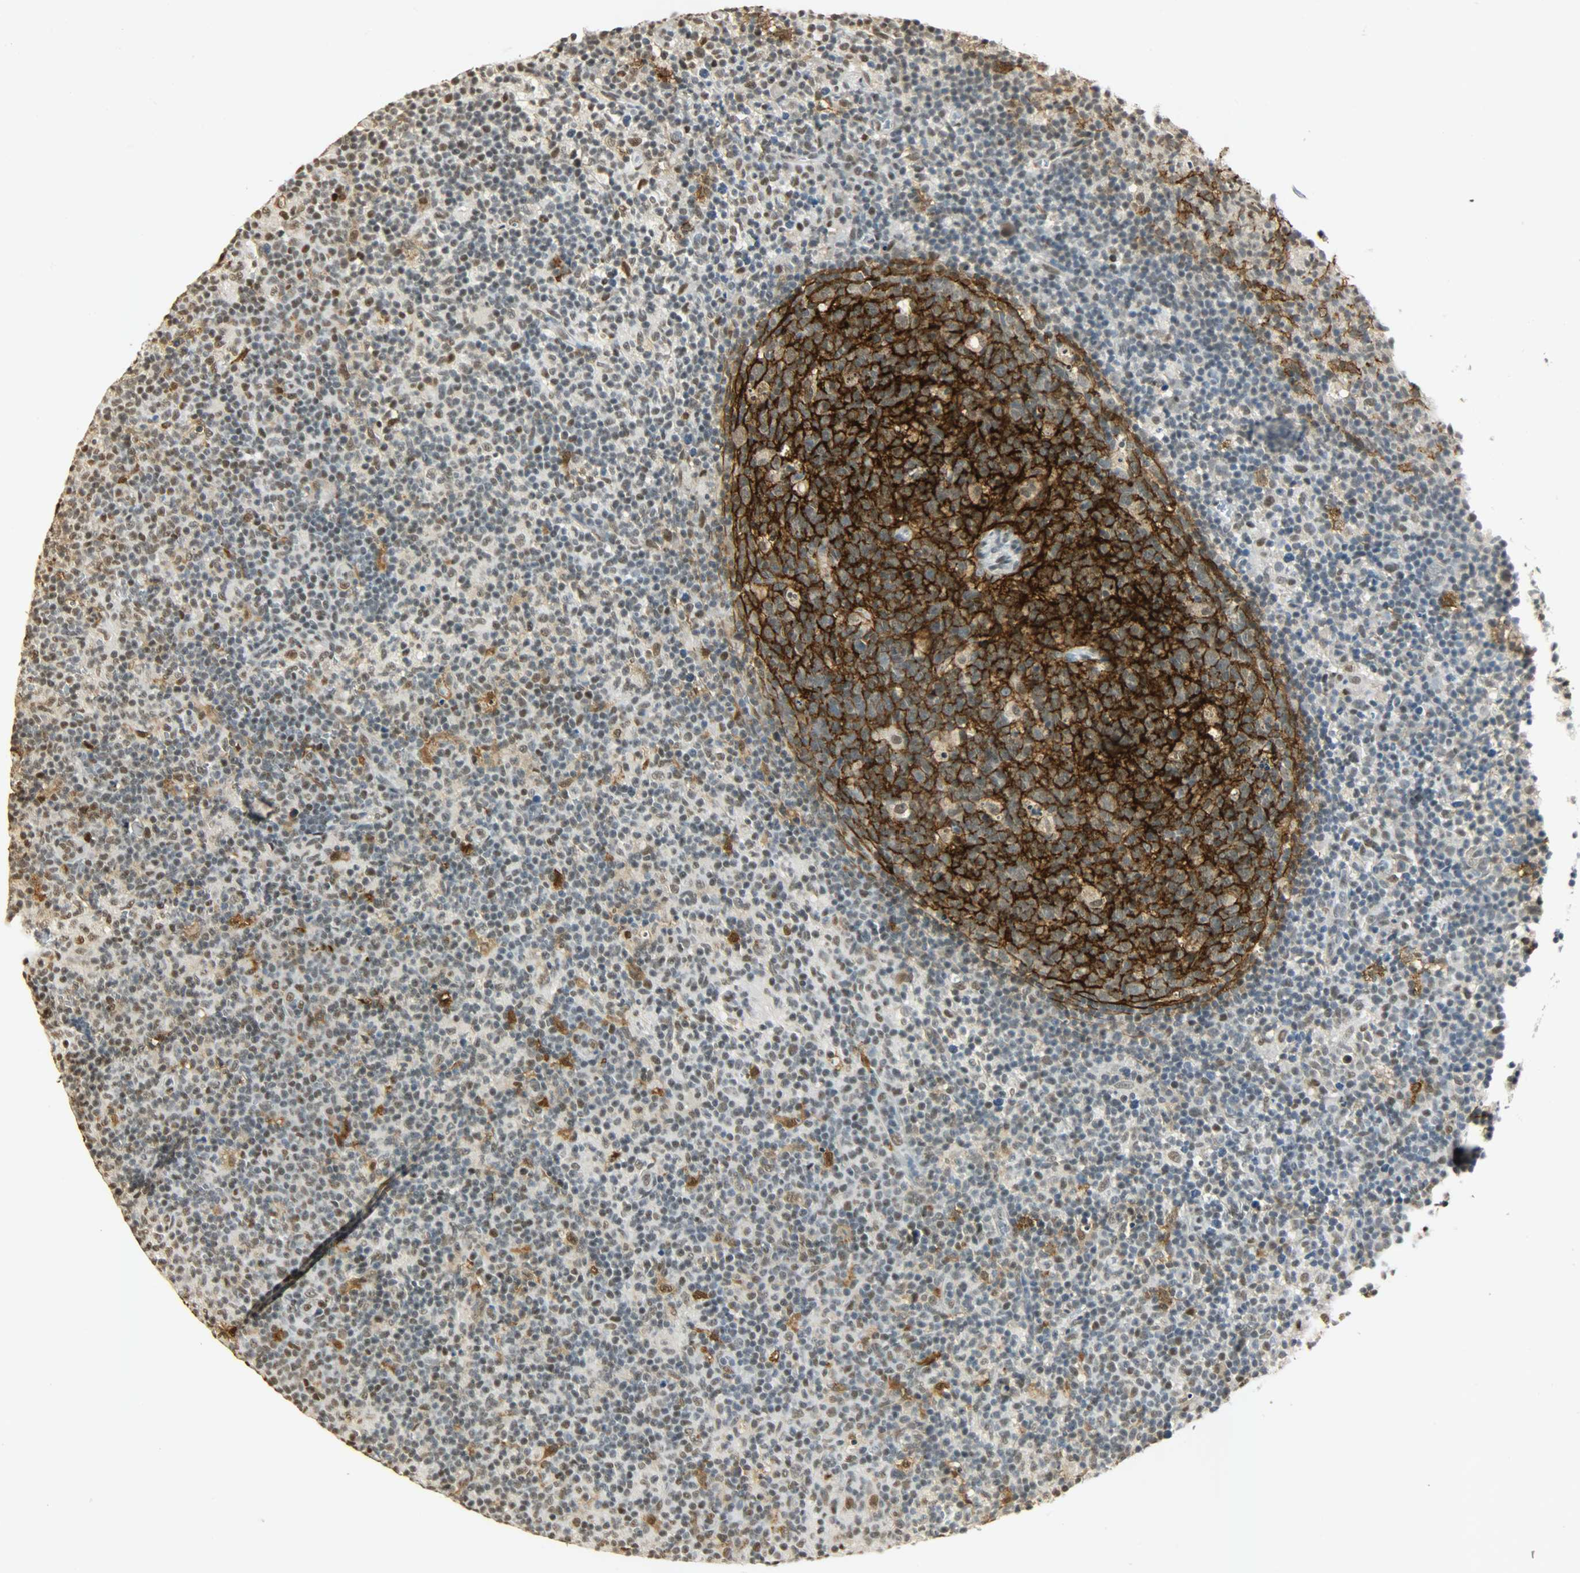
{"staining": {"intensity": "weak", "quantity": "25%-75%", "location": "nuclear"}, "tissue": "lymph node", "cell_type": "Germinal center cells", "image_type": "normal", "snomed": [{"axis": "morphology", "description": "Normal tissue, NOS"}, {"axis": "morphology", "description": "Inflammation, NOS"}, {"axis": "topography", "description": "Lymph node"}], "caption": "Protein staining shows weak nuclear positivity in approximately 25%-75% of germinal center cells in unremarkable lymph node.", "gene": "NGFR", "patient": {"sex": "male", "age": 55}}